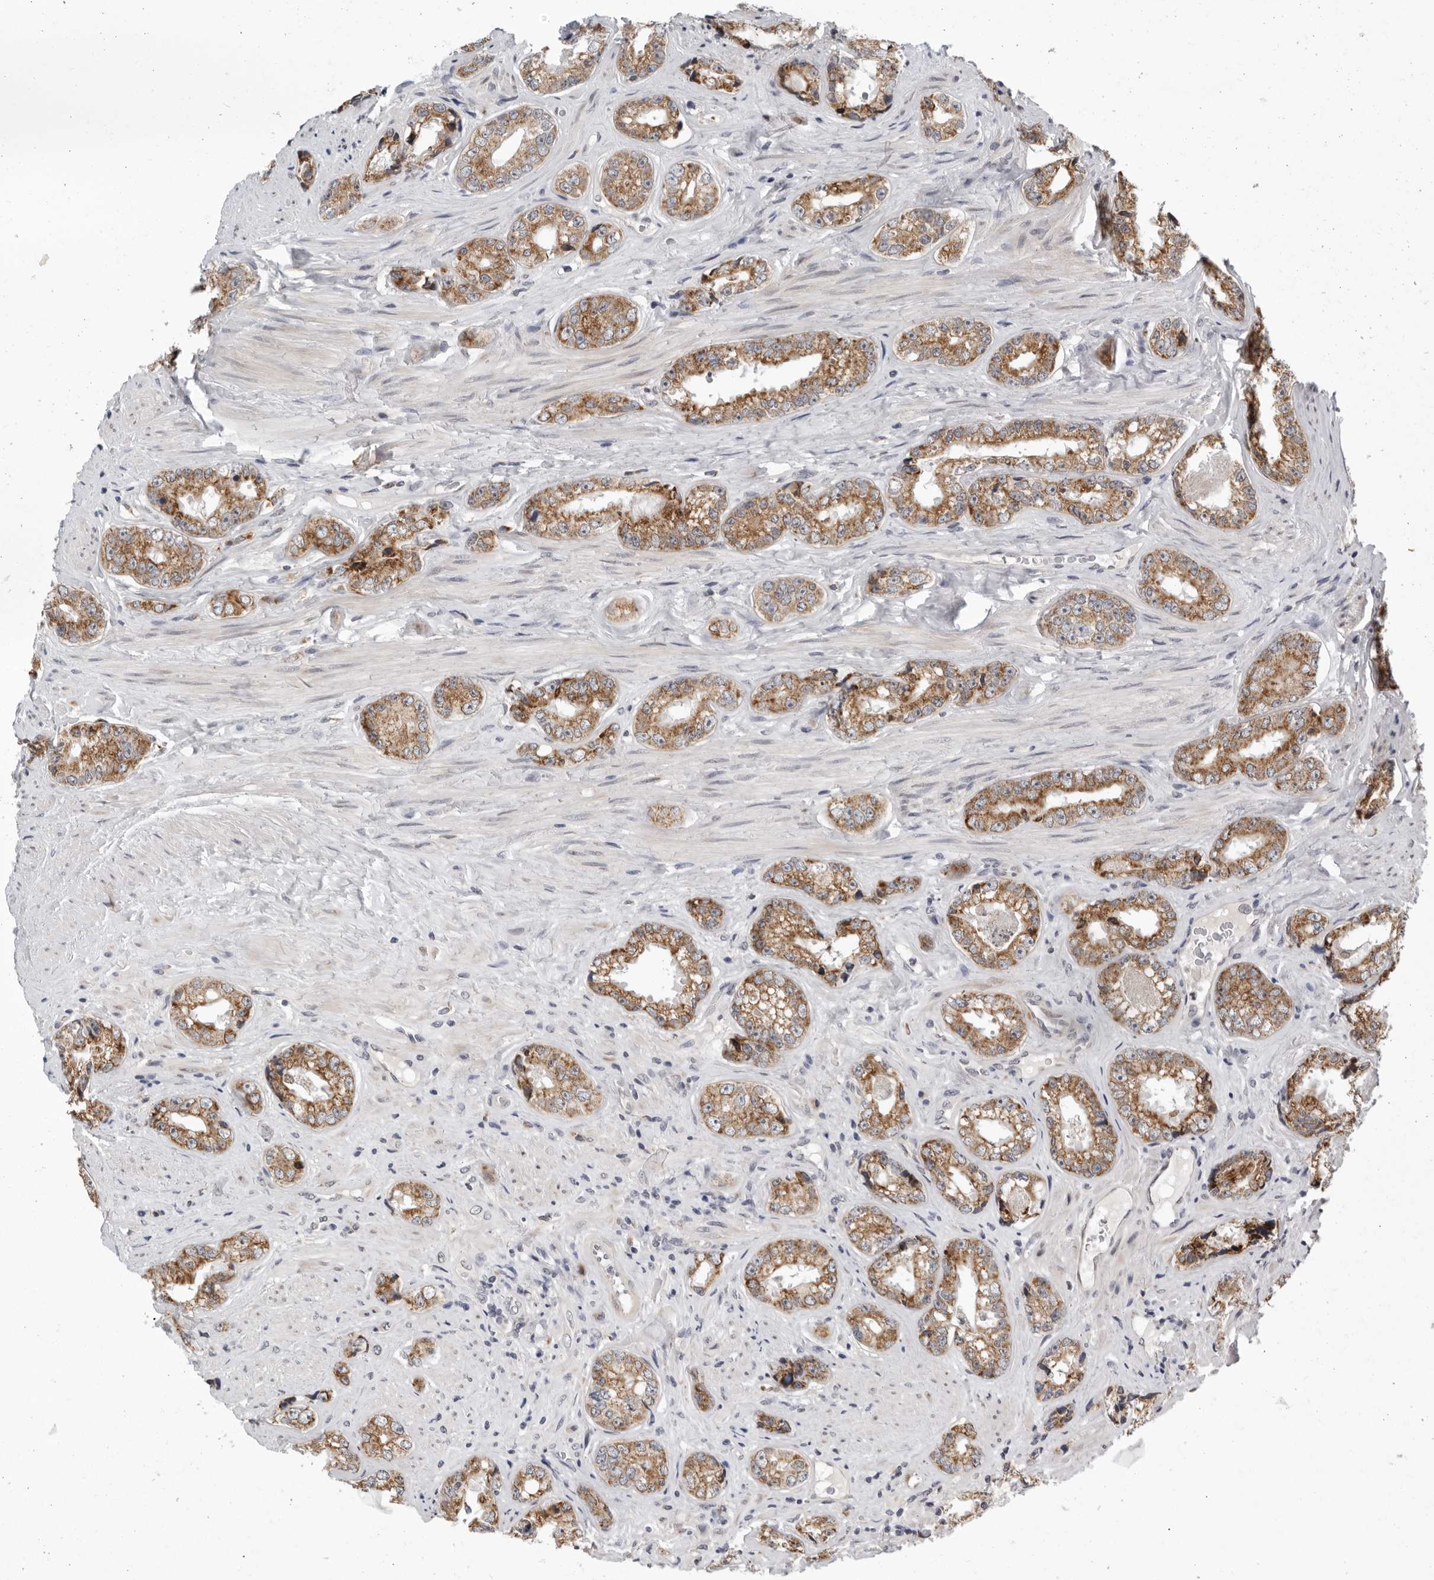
{"staining": {"intensity": "moderate", "quantity": ">75%", "location": "cytoplasmic/membranous"}, "tissue": "prostate cancer", "cell_type": "Tumor cells", "image_type": "cancer", "snomed": [{"axis": "morphology", "description": "Adenocarcinoma, High grade"}, {"axis": "topography", "description": "Prostate"}], "caption": "This is a histology image of IHC staining of adenocarcinoma (high-grade) (prostate), which shows moderate staining in the cytoplasmic/membranous of tumor cells.", "gene": "CPT2", "patient": {"sex": "male", "age": 61}}